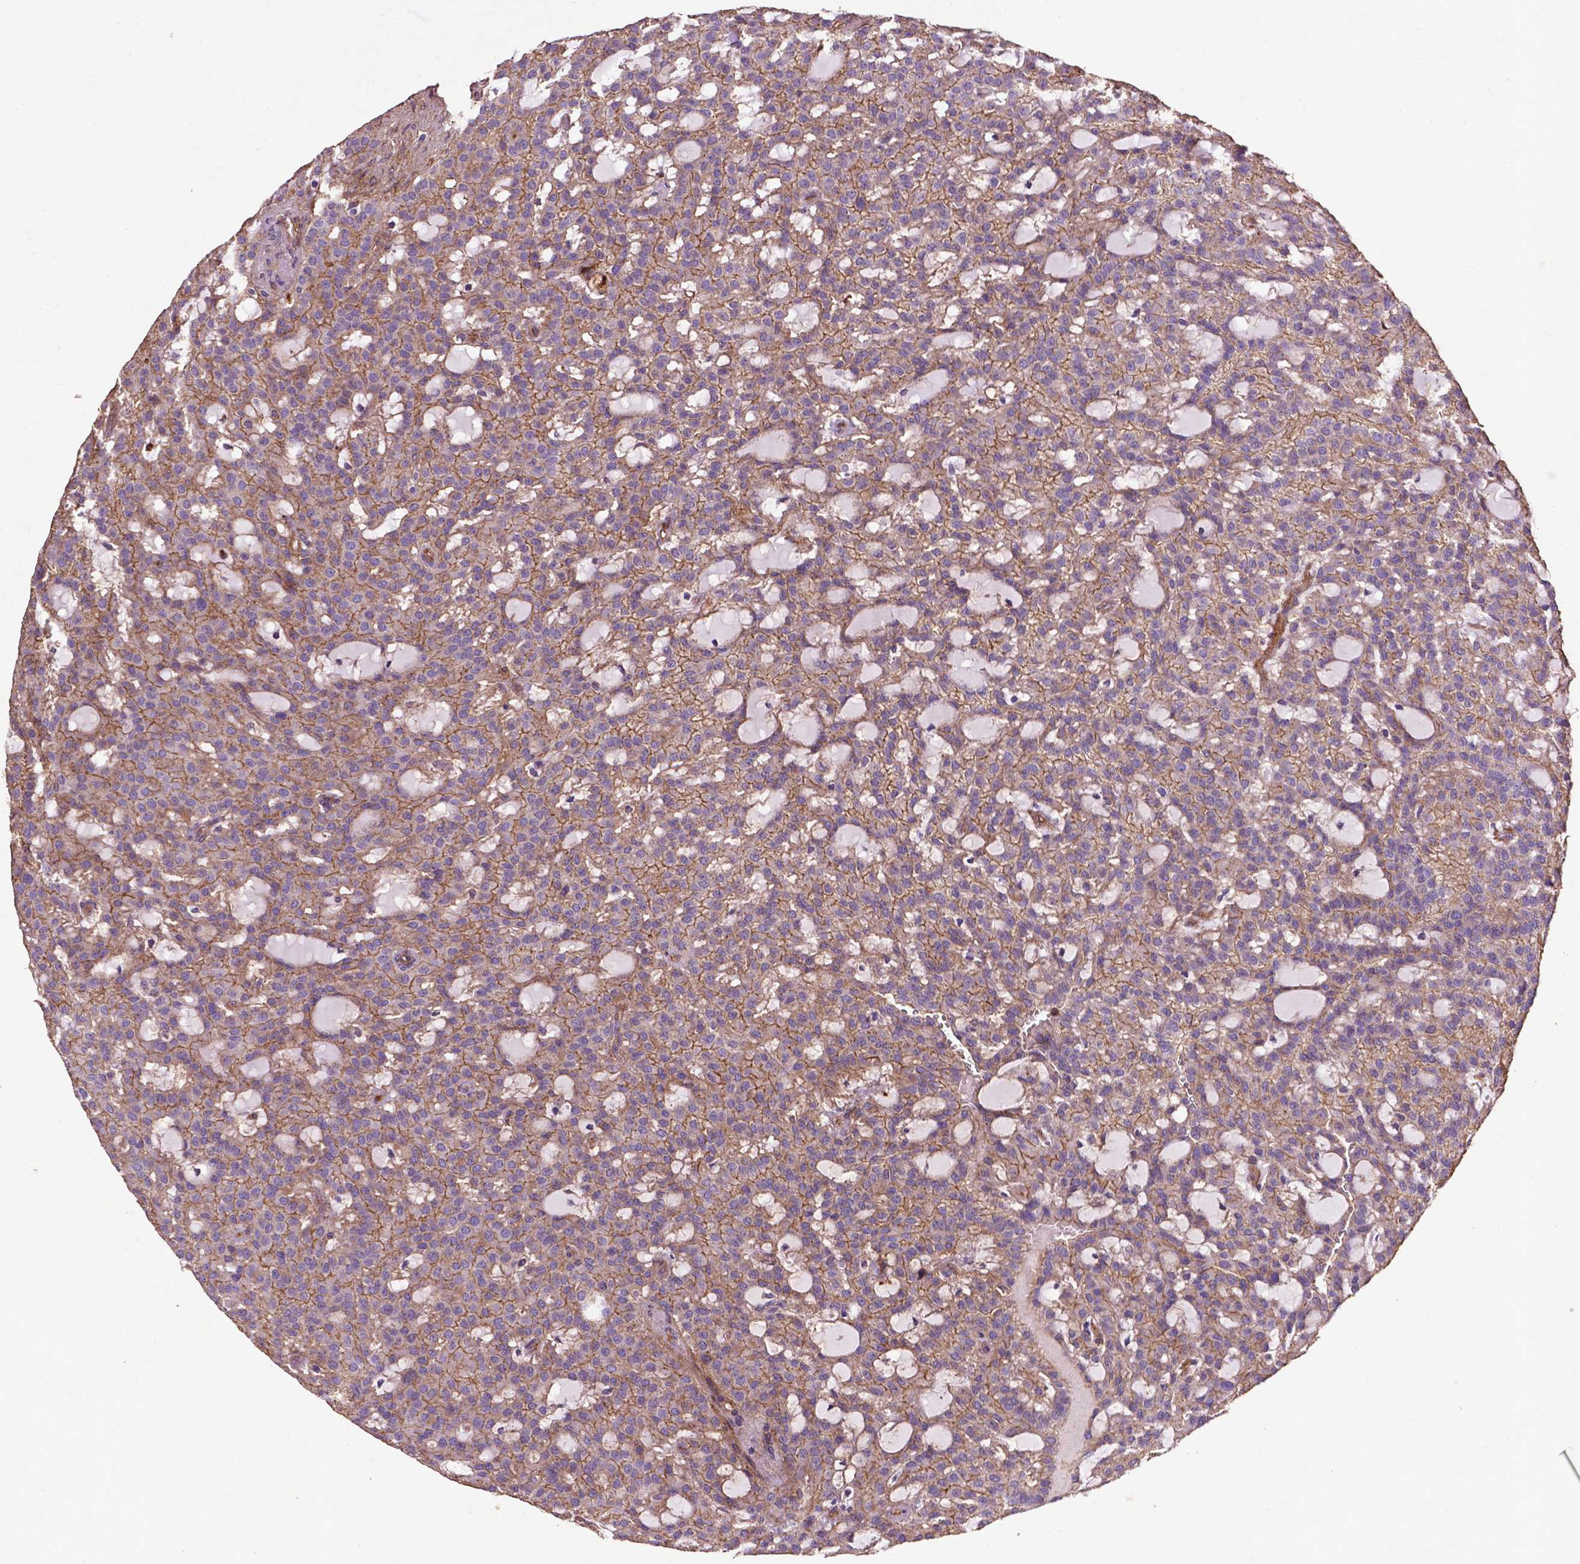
{"staining": {"intensity": "moderate", "quantity": "25%-75%", "location": "cytoplasmic/membranous"}, "tissue": "renal cancer", "cell_type": "Tumor cells", "image_type": "cancer", "snomed": [{"axis": "morphology", "description": "Adenocarcinoma, NOS"}, {"axis": "topography", "description": "Kidney"}], "caption": "Moderate cytoplasmic/membranous protein staining is seen in about 25%-75% of tumor cells in renal adenocarcinoma. The protein is stained brown, and the nuclei are stained in blue (DAB IHC with brightfield microscopy, high magnification).", "gene": "RRAS", "patient": {"sex": "male", "age": 63}}